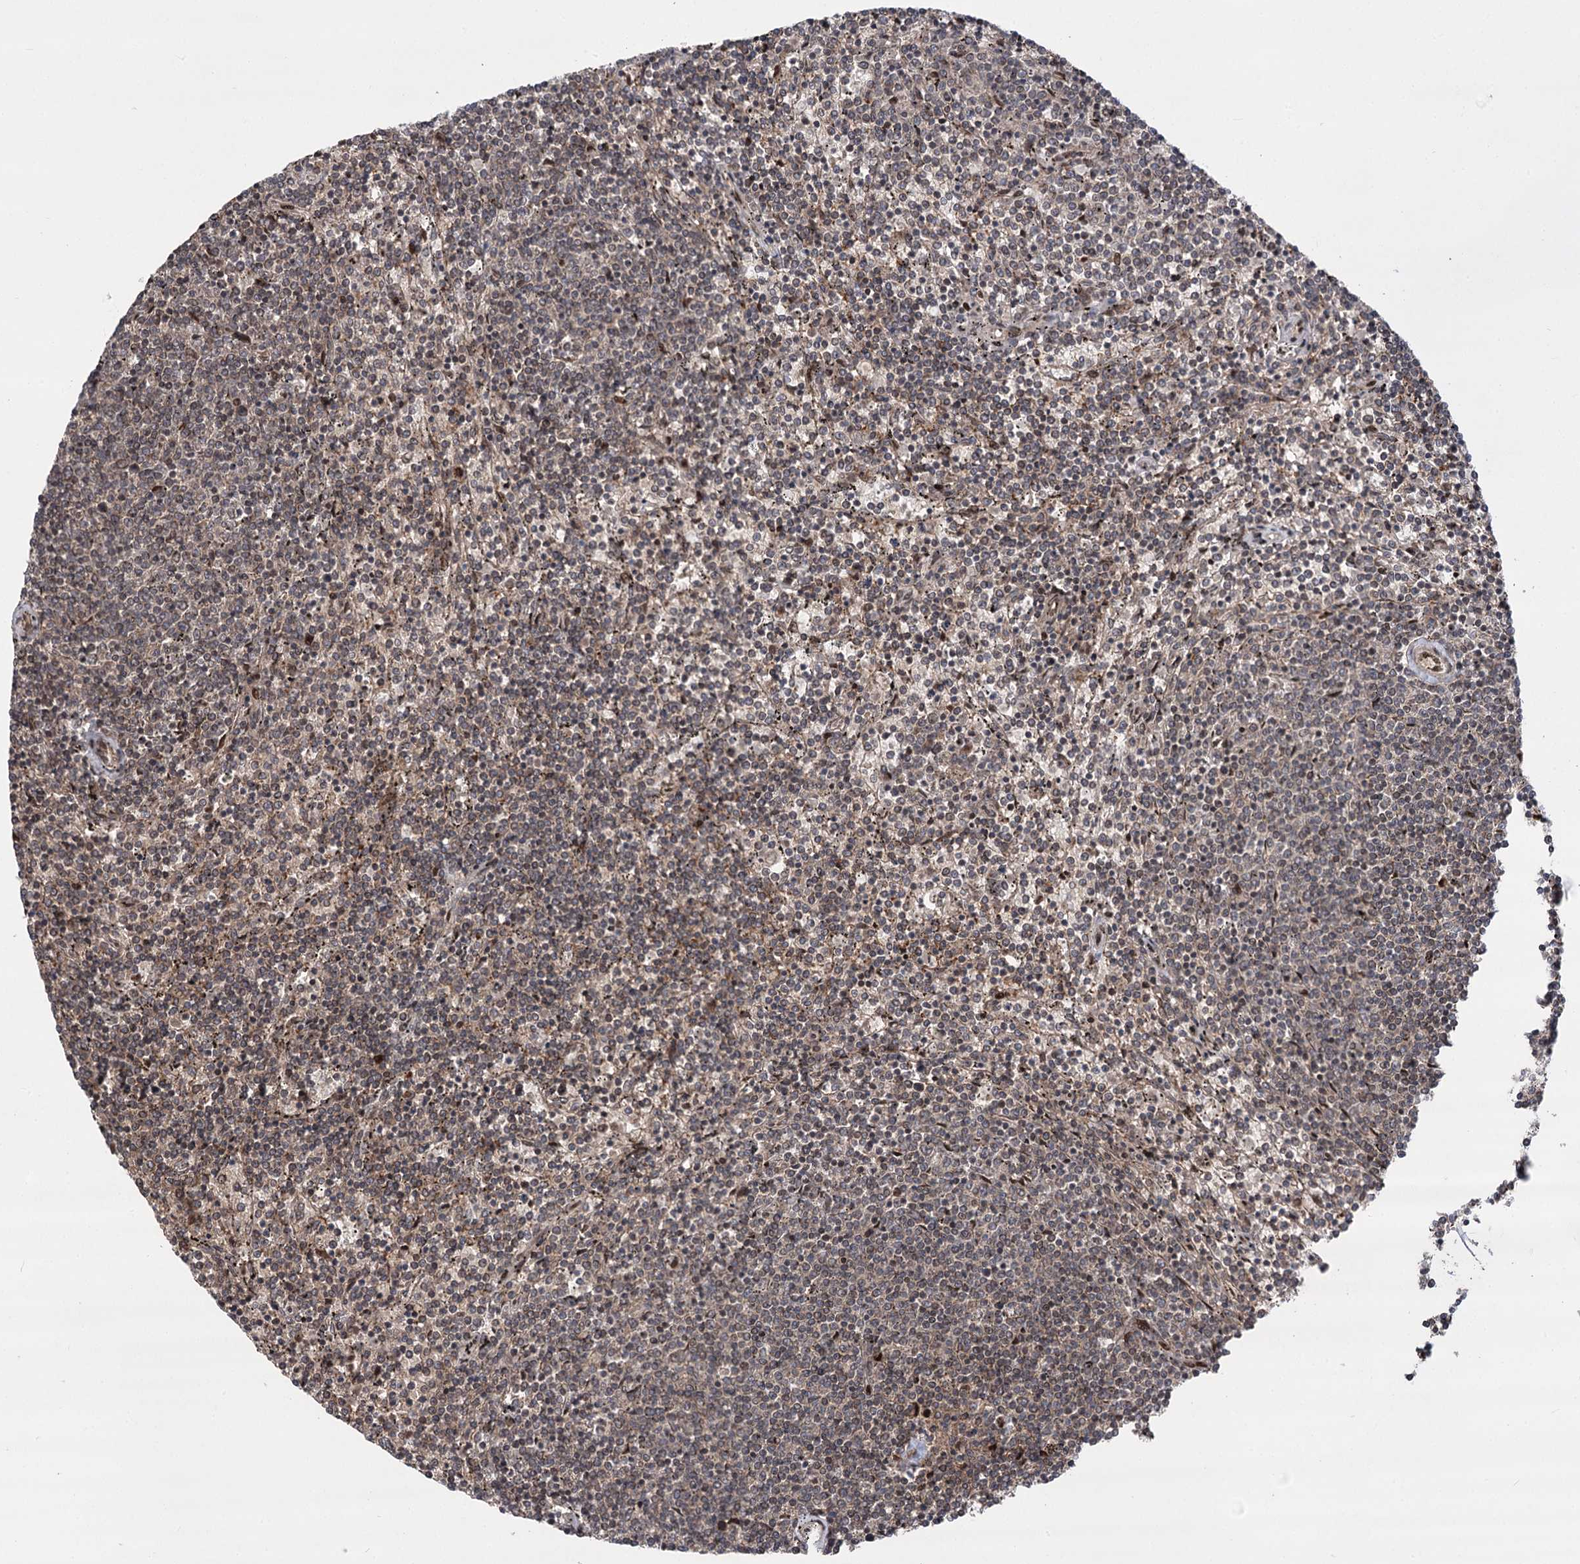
{"staining": {"intensity": "weak", "quantity": "<25%", "location": "cytoplasmic/membranous"}, "tissue": "lymphoma", "cell_type": "Tumor cells", "image_type": "cancer", "snomed": [{"axis": "morphology", "description": "Malignant lymphoma, non-Hodgkin's type, Low grade"}, {"axis": "topography", "description": "Spleen"}], "caption": "Photomicrograph shows no significant protein expression in tumor cells of malignant lymphoma, non-Hodgkin's type (low-grade).", "gene": "TENM2", "patient": {"sex": "female", "age": 50}}